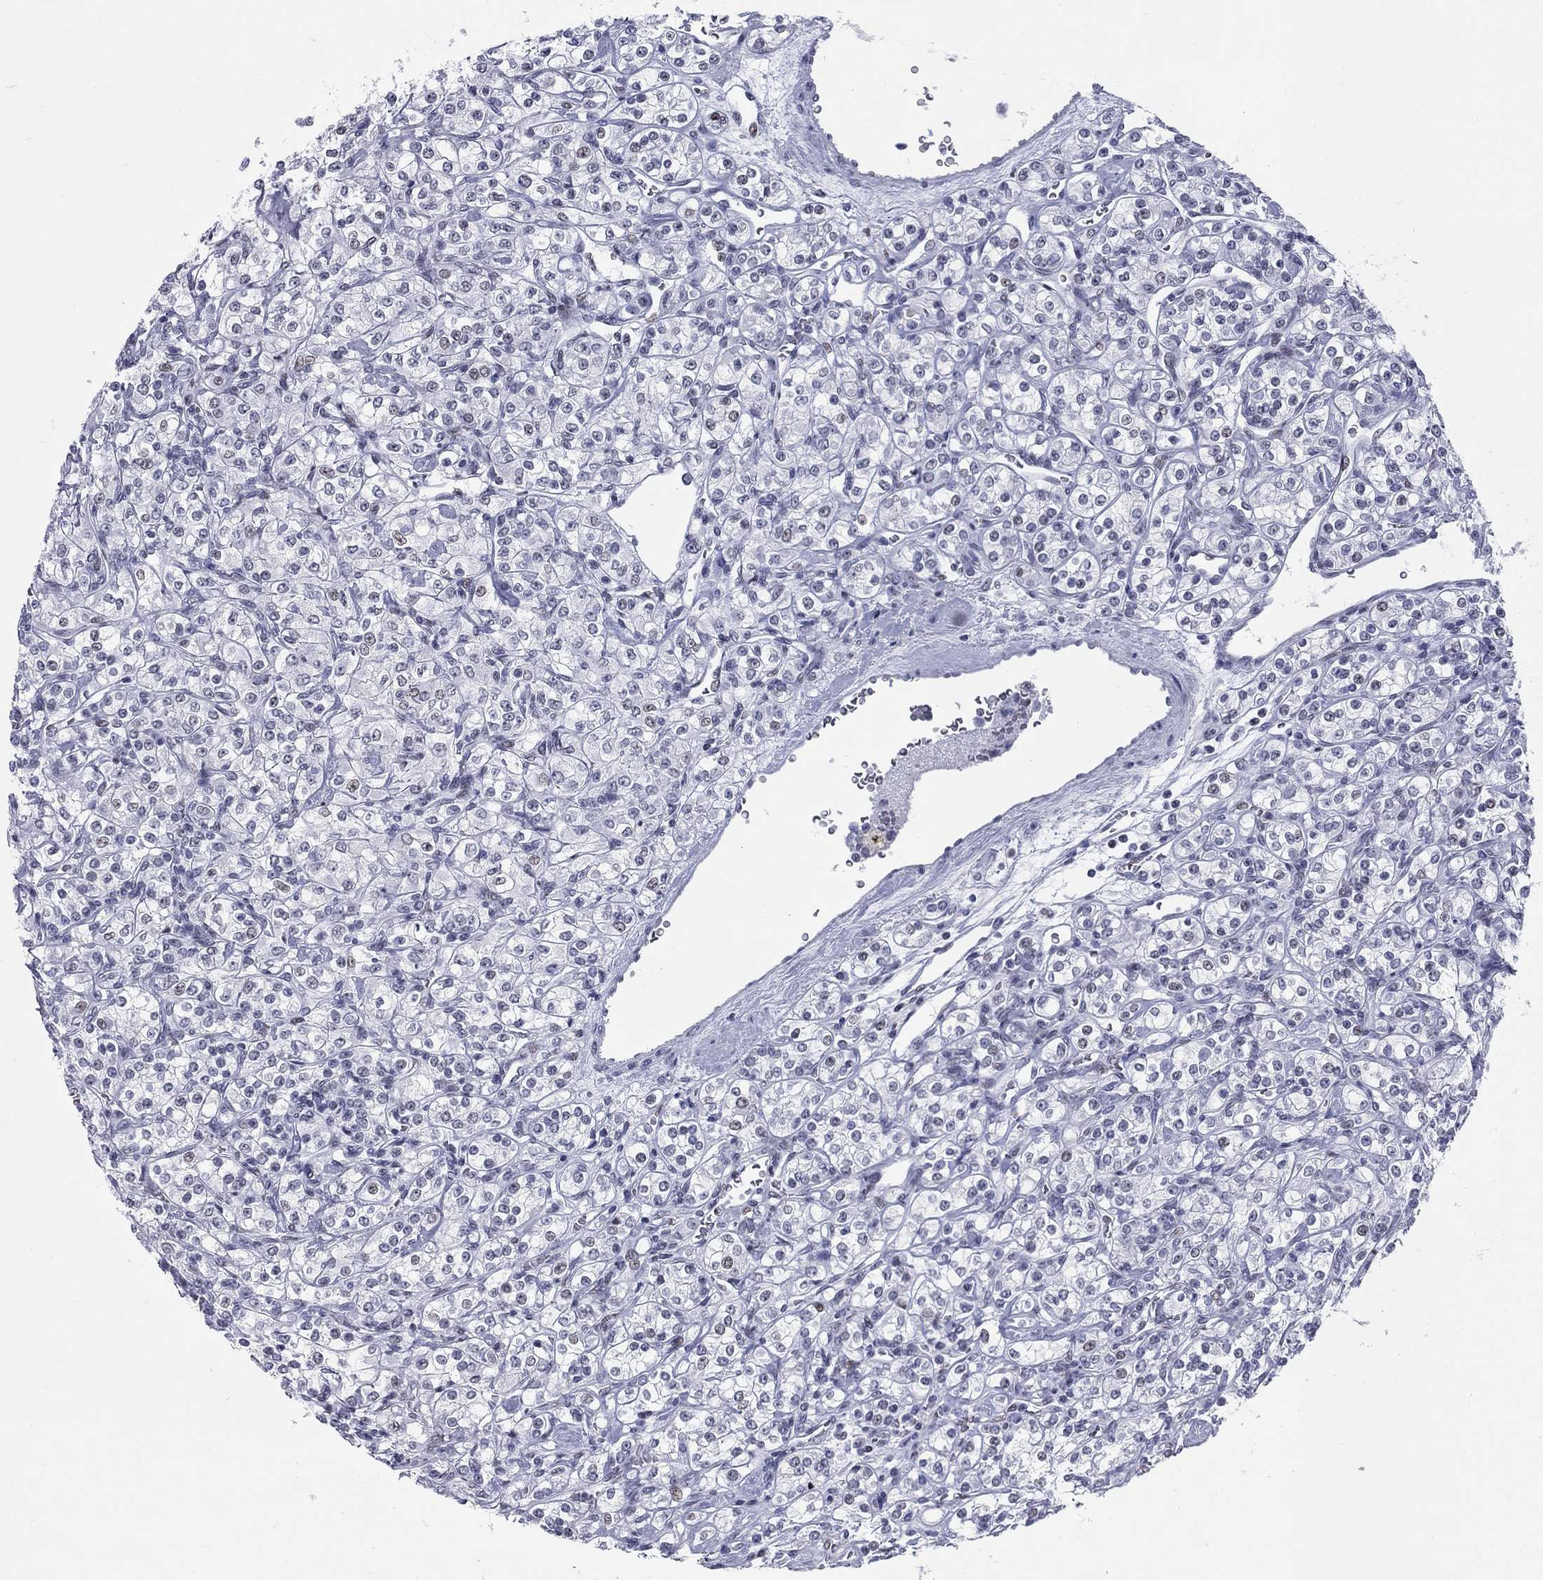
{"staining": {"intensity": "negative", "quantity": "none", "location": "none"}, "tissue": "renal cancer", "cell_type": "Tumor cells", "image_type": "cancer", "snomed": [{"axis": "morphology", "description": "Adenocarcinoma, NOS"}, {"axis": "topography", "description": "Kidney"}], "caption": "DAB immunohistochemical staining of human renal adenocarcinoma displays no significant expression in tumor cells.", "gene": "ASF1B", "patient": {"sex": "male", "age": 77}}